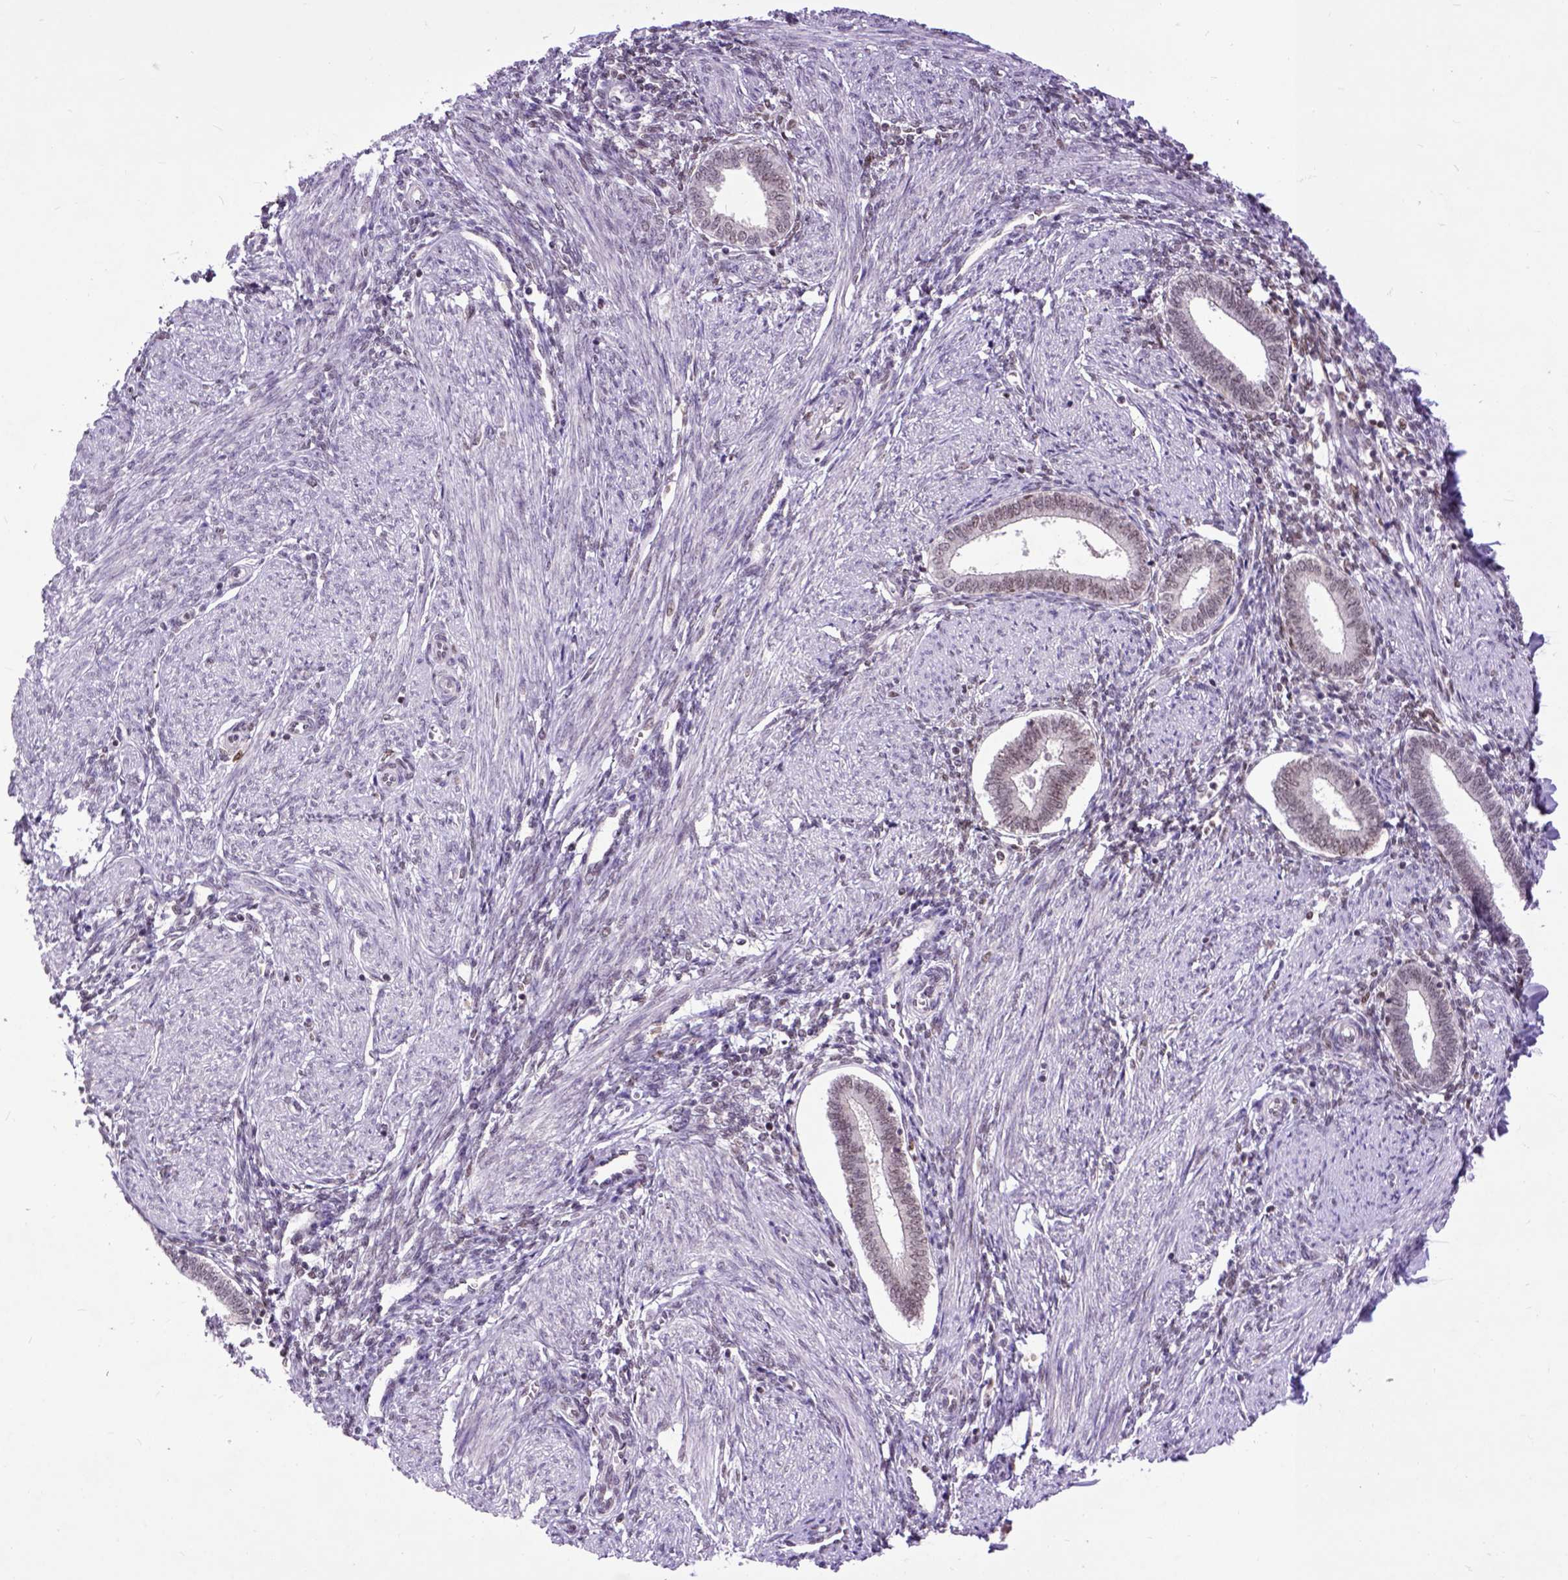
{"staining": {"intensity": "weak", "quantity": ">75%", "location": "nuclear"}, "tissue": "endometrium", "cell_type": "Cells in endometrial stroma", "image_type": "normal", "snomed": [{"axis": "morphology", "description": "Normal tissue, NOS"}, {"axis": "topography", "description": "Endometrium"}], "caption": "Protein expression analysis of normal endometrium demonstrates weak nuclear positivity in approximately >75% of cells in endometrial stroma.", "gene": "RCC2", "patient": {"sex": "female", "age": 42}}